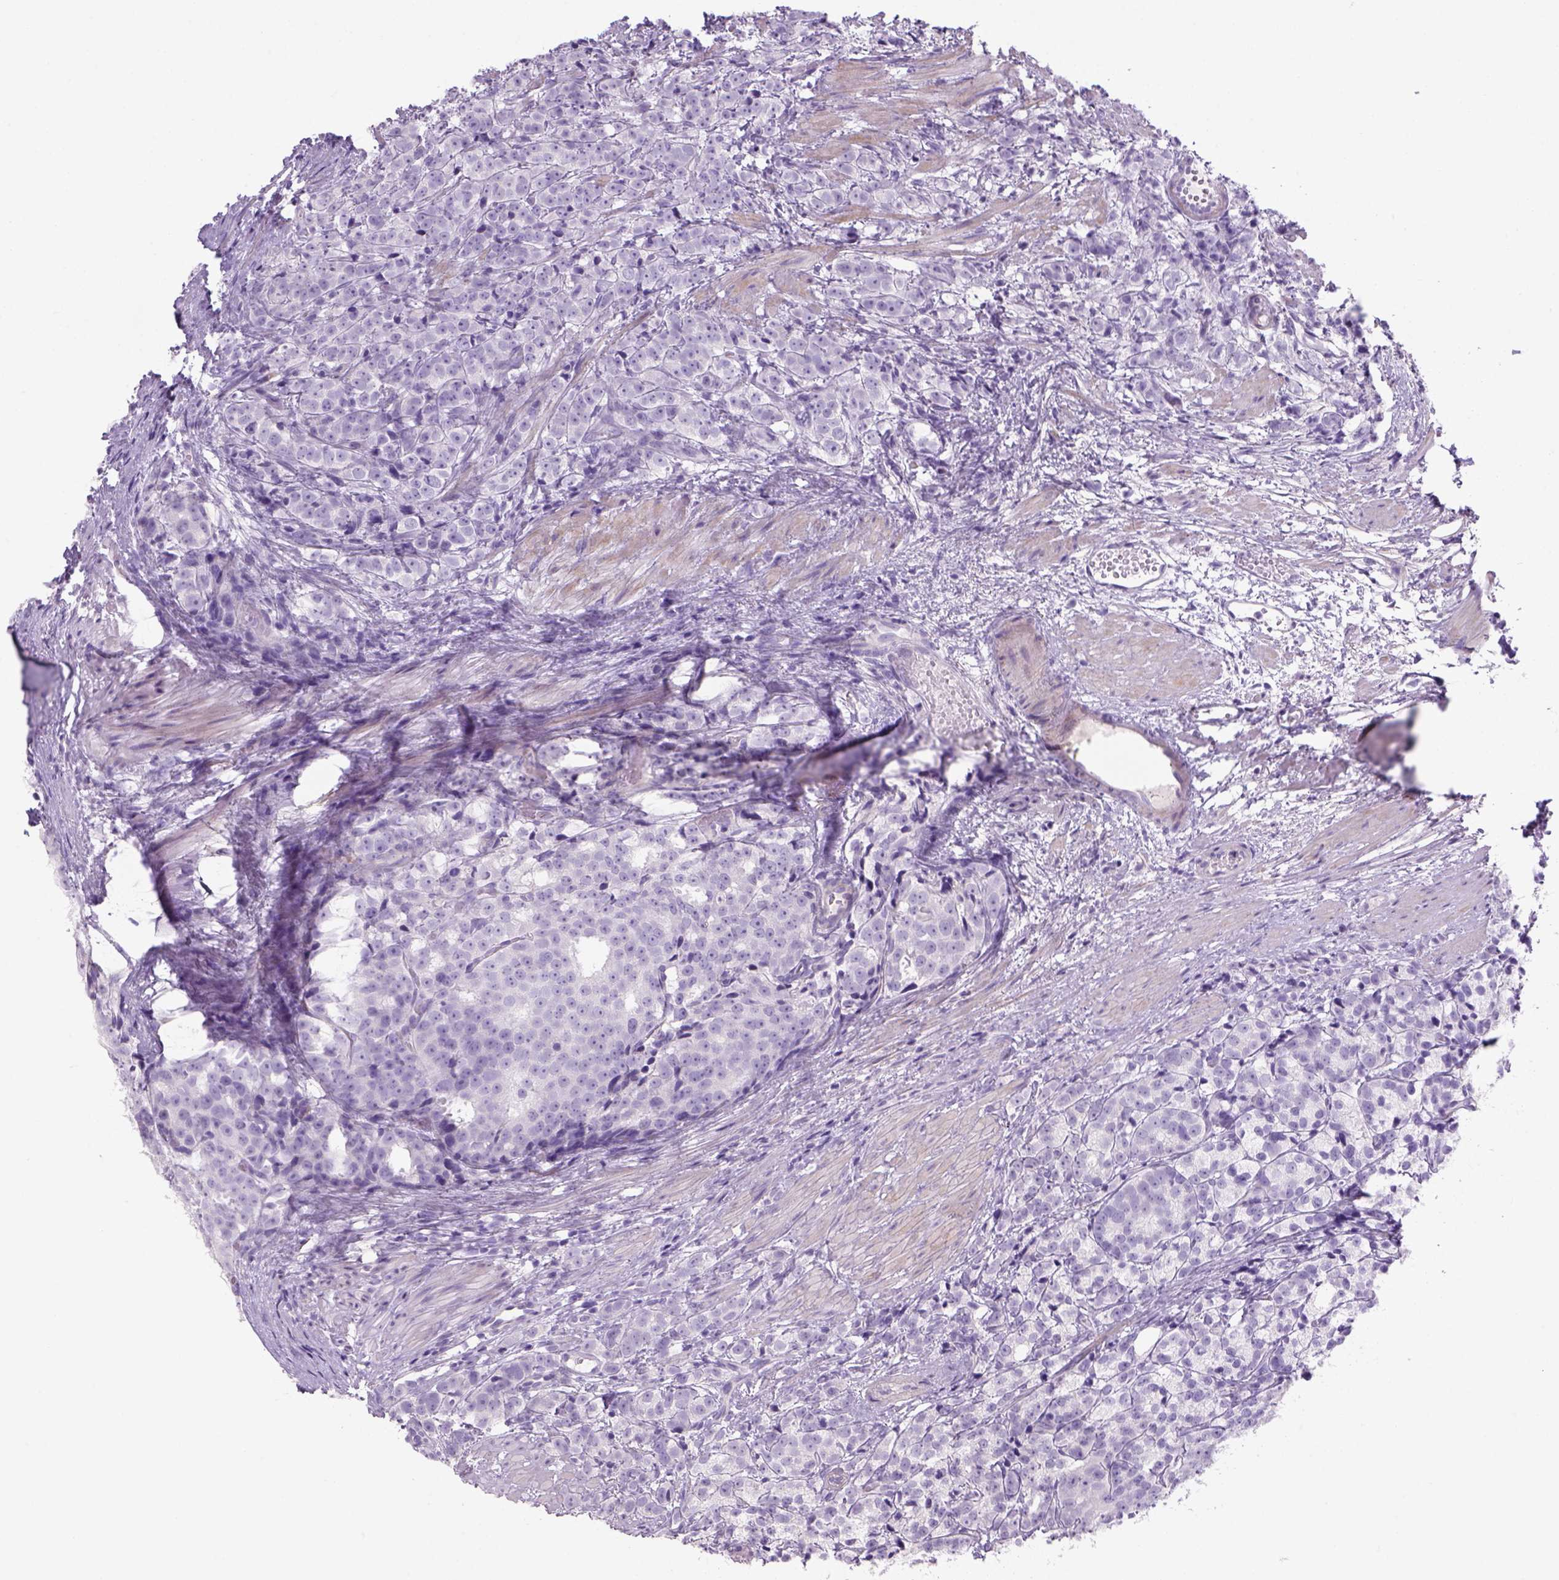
{"staining": {"intensity": "negative", "quantity": "none", "location": "none"}, "tissue": "prostate cancer", "cell_type": "Tumor cells", "image_type": "cancer", "snomed": [{"axis": "morphology", "description": "Adenocarcinoma, High grade"}, {"axis": "topography", "description": "Prostate"}], "caption": "DAB (3,3'-diaminobenzidine) immunohistochemical staining of human prostate cancer (adenocarcinoma (high-grade)) reveals no significant staining in tumor cells.", "gene": "TENM4", "patient": {"sex": "male", "age": 53}}